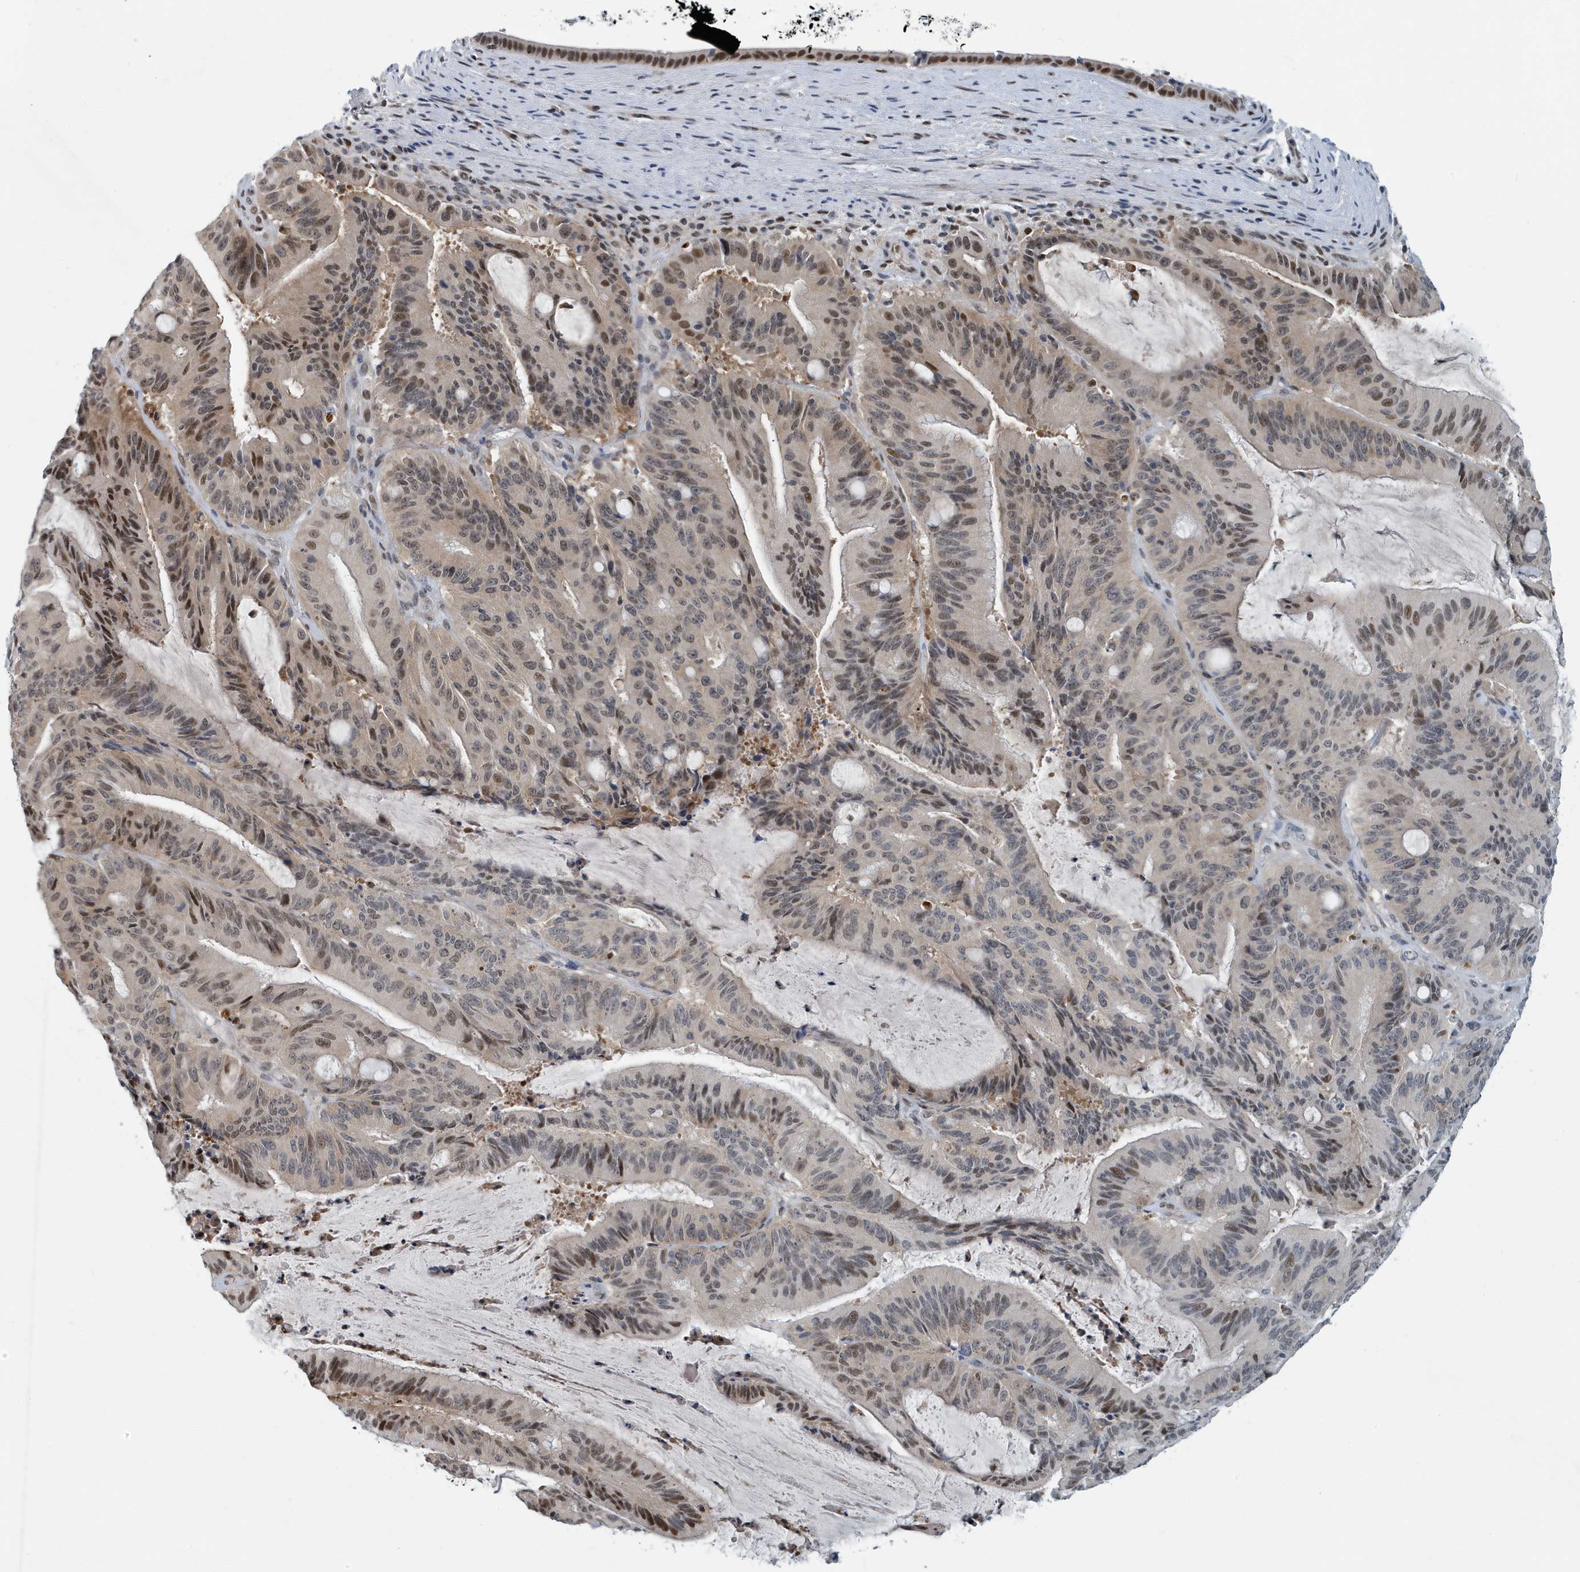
{"staining": {"intensity": "moderate", "quantity": "25%-75%", "location": "nuclear"}, "tissue": "liver cancer", "cell_type": "Tumor cells", "image_type": "cancer", "snomed": [{"axis": "morphology", "description": "Normal tissue, NOS"}, {"axis": "morphology", "description": "Cholangiocarcinoma"}, {"axis": "topography", "description": "Liver"}, {"axis": "topography", "description": "Peripheral nerve tissue"}], "caption": "Immunohistochemistry of human liver cancer (cholangiocarcinoma) displays medium levels of moderate nuclear staining in about 25%-75% of tumor cells.", "gene": "KIF15", "patient": {"sex": "female", "age": 73}}